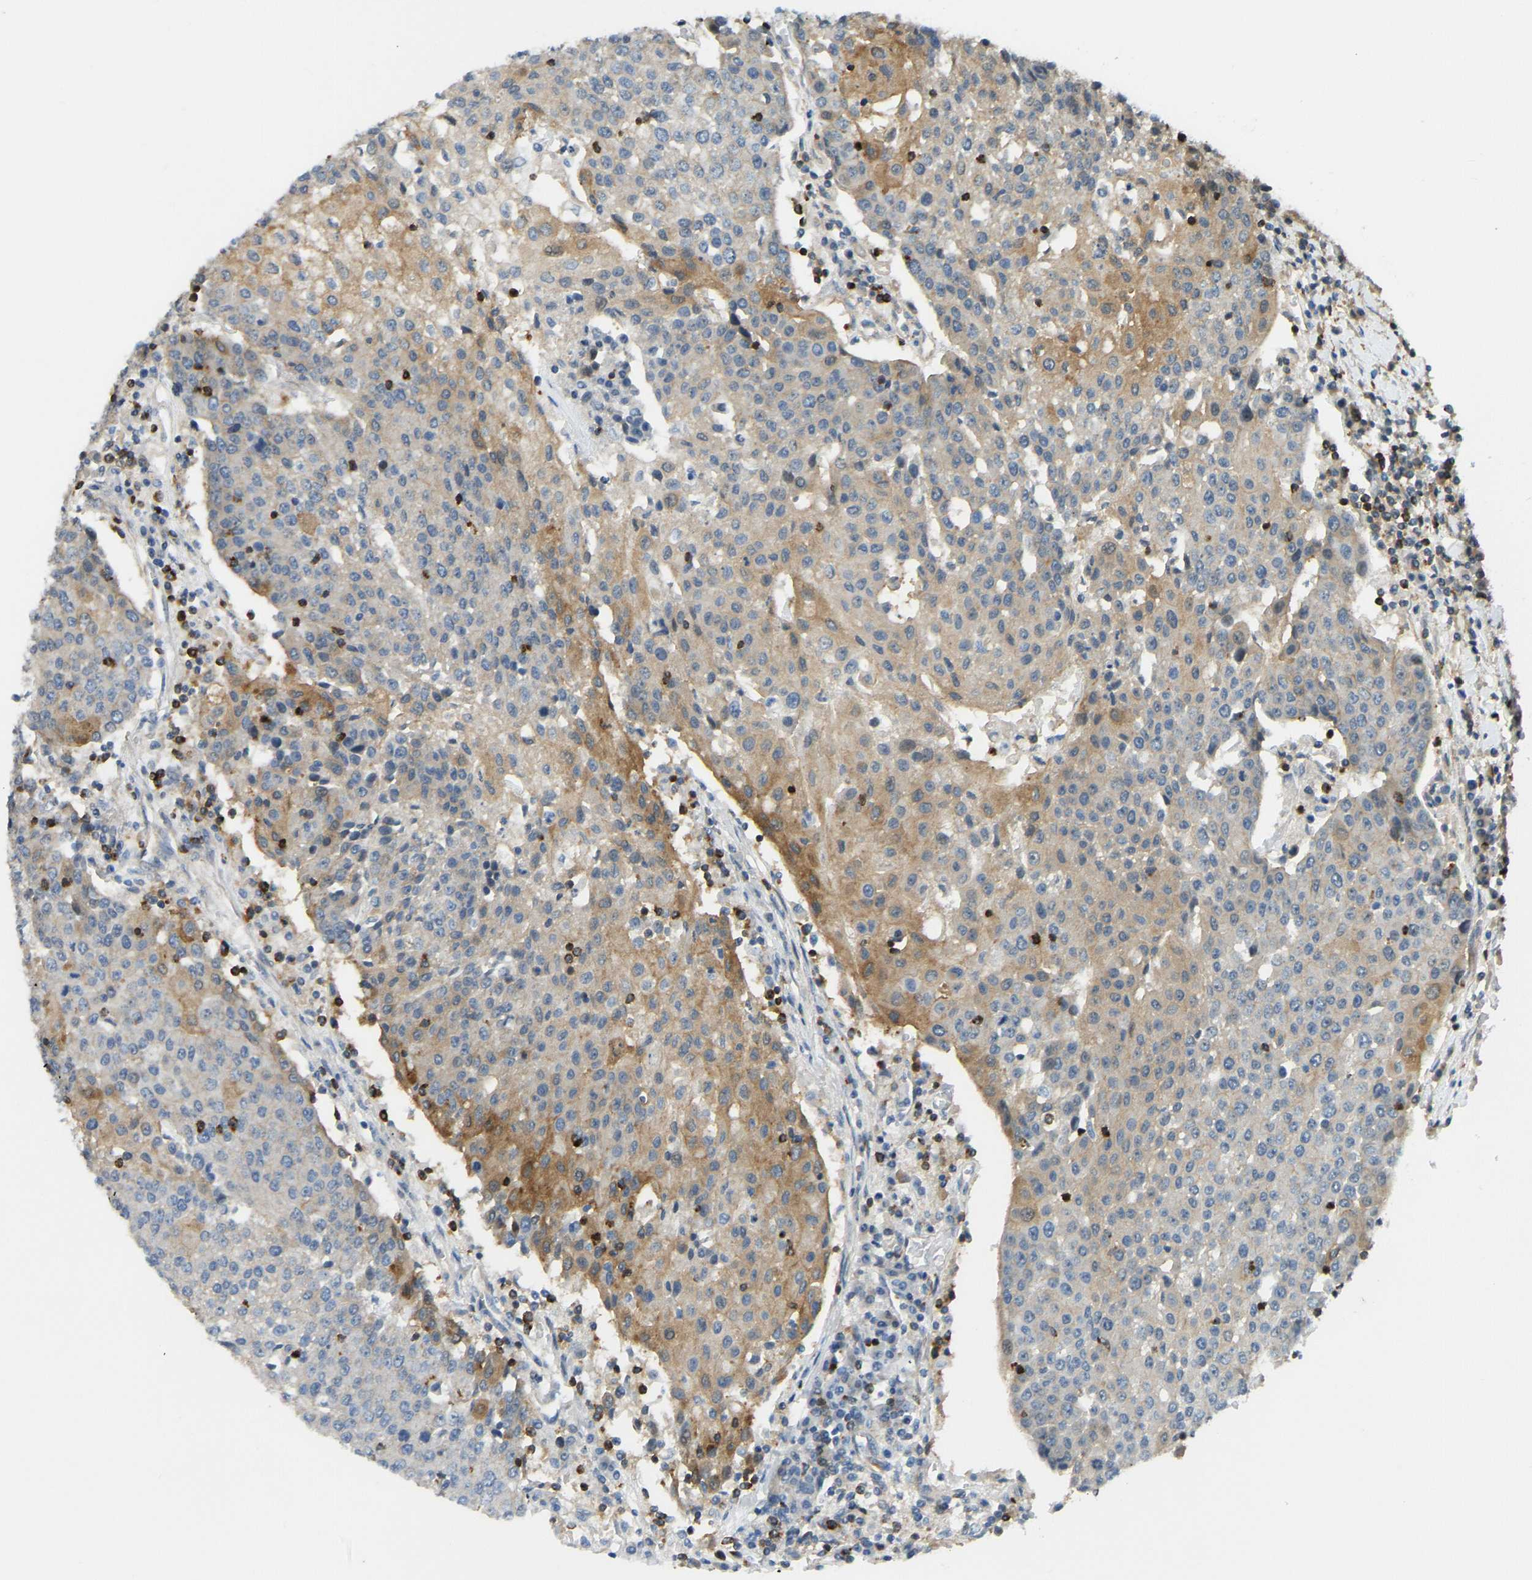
{"staining": {"intensity": "moderate", "quantity": "25%-75%", "location": "cytoplasmic/membranous"}, "tissue": "urothelial cancer", "cell_type": "Tumor cells", "image_type": "cancer", "snomed": [{"axis": "morphology", "description": "Urothelial carcinoma, High grade"}, {"axis": "topography", "description": "Urinary bladder"}], "caption": "This is an image of immunohistochemistry staining of urothelial carcinoma (high-grade), which shows moderate expression in the cytoplasmic/membranous of tumor cells.", "gene": "KIAA1671", "patient": {"sex": "female", "age": 85}}